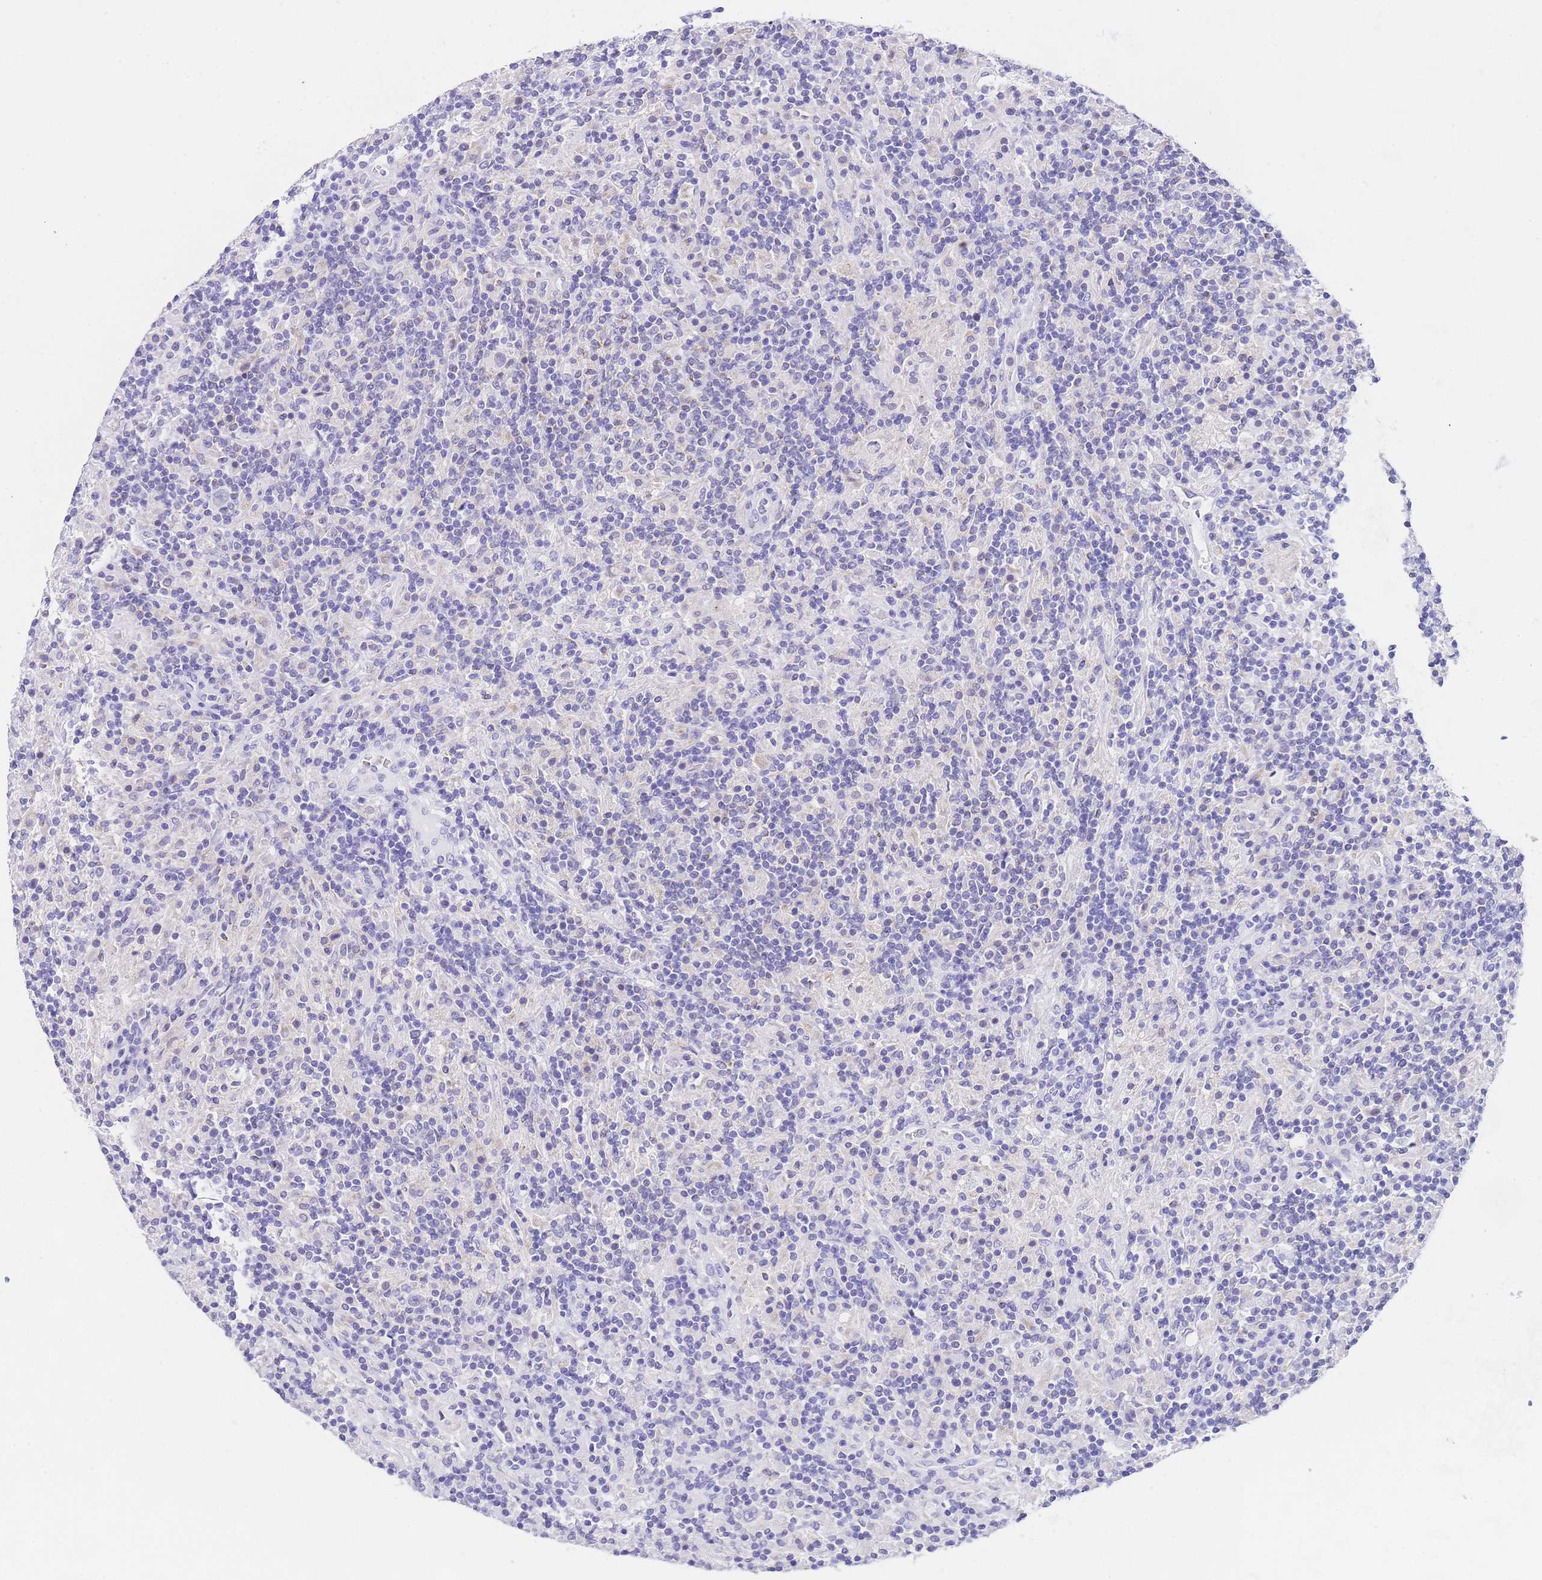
{"staining": {"intensity": "negative", "quantity": "none", "location": "none"}, "tissue": "lymphoma", "cell_type": "Tumor cells", "image_type": "cancer", "snomed": [{"axis": "morphology", "description": "Hodgkin's disease, NOS"}, {"axis": "topography", "description": "Lymph node"}], "caption": "Immunohistochemical staining of lymphoma shows no significant staining in tumor cells.", "gene": "NKD2", "patient": {"sex": "male", "age": 70}}